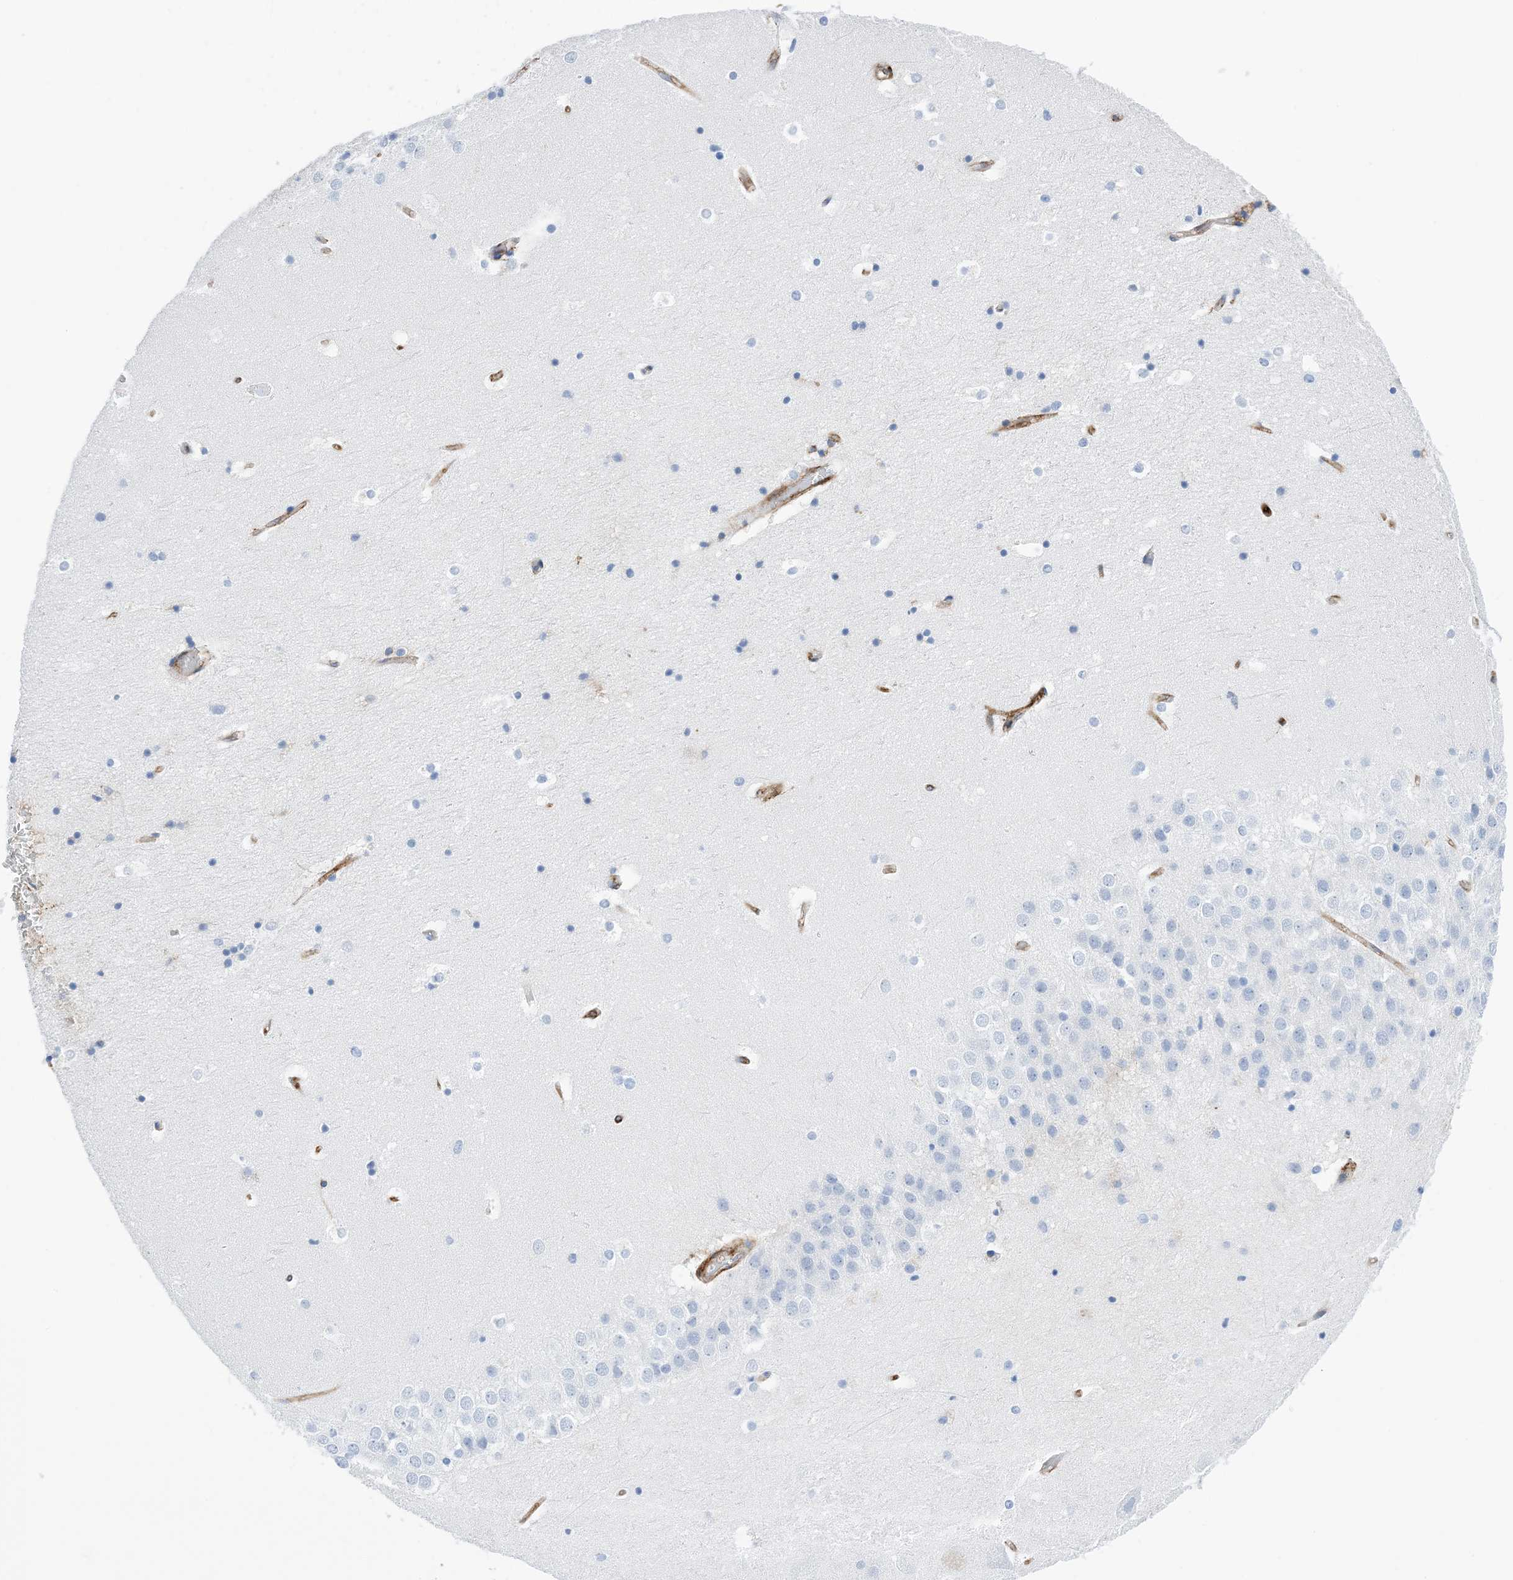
{"staining": {"intensity": "negative", "quantity": "none", "location": "none"}, "tissue": "hippocampus", "cell_type": "Glial cells", "image_type": "normal", "snomed": [{"axis": "morphology", "description": "Normal tissue, NOS"}, {"axis": "topography", "description": "Hippocampus"}], "caption": "The image displays no significant staining in glial cells of hippocampus.", "gene": "ANXA1", "patient": {"sex": "female", "age": 52}}